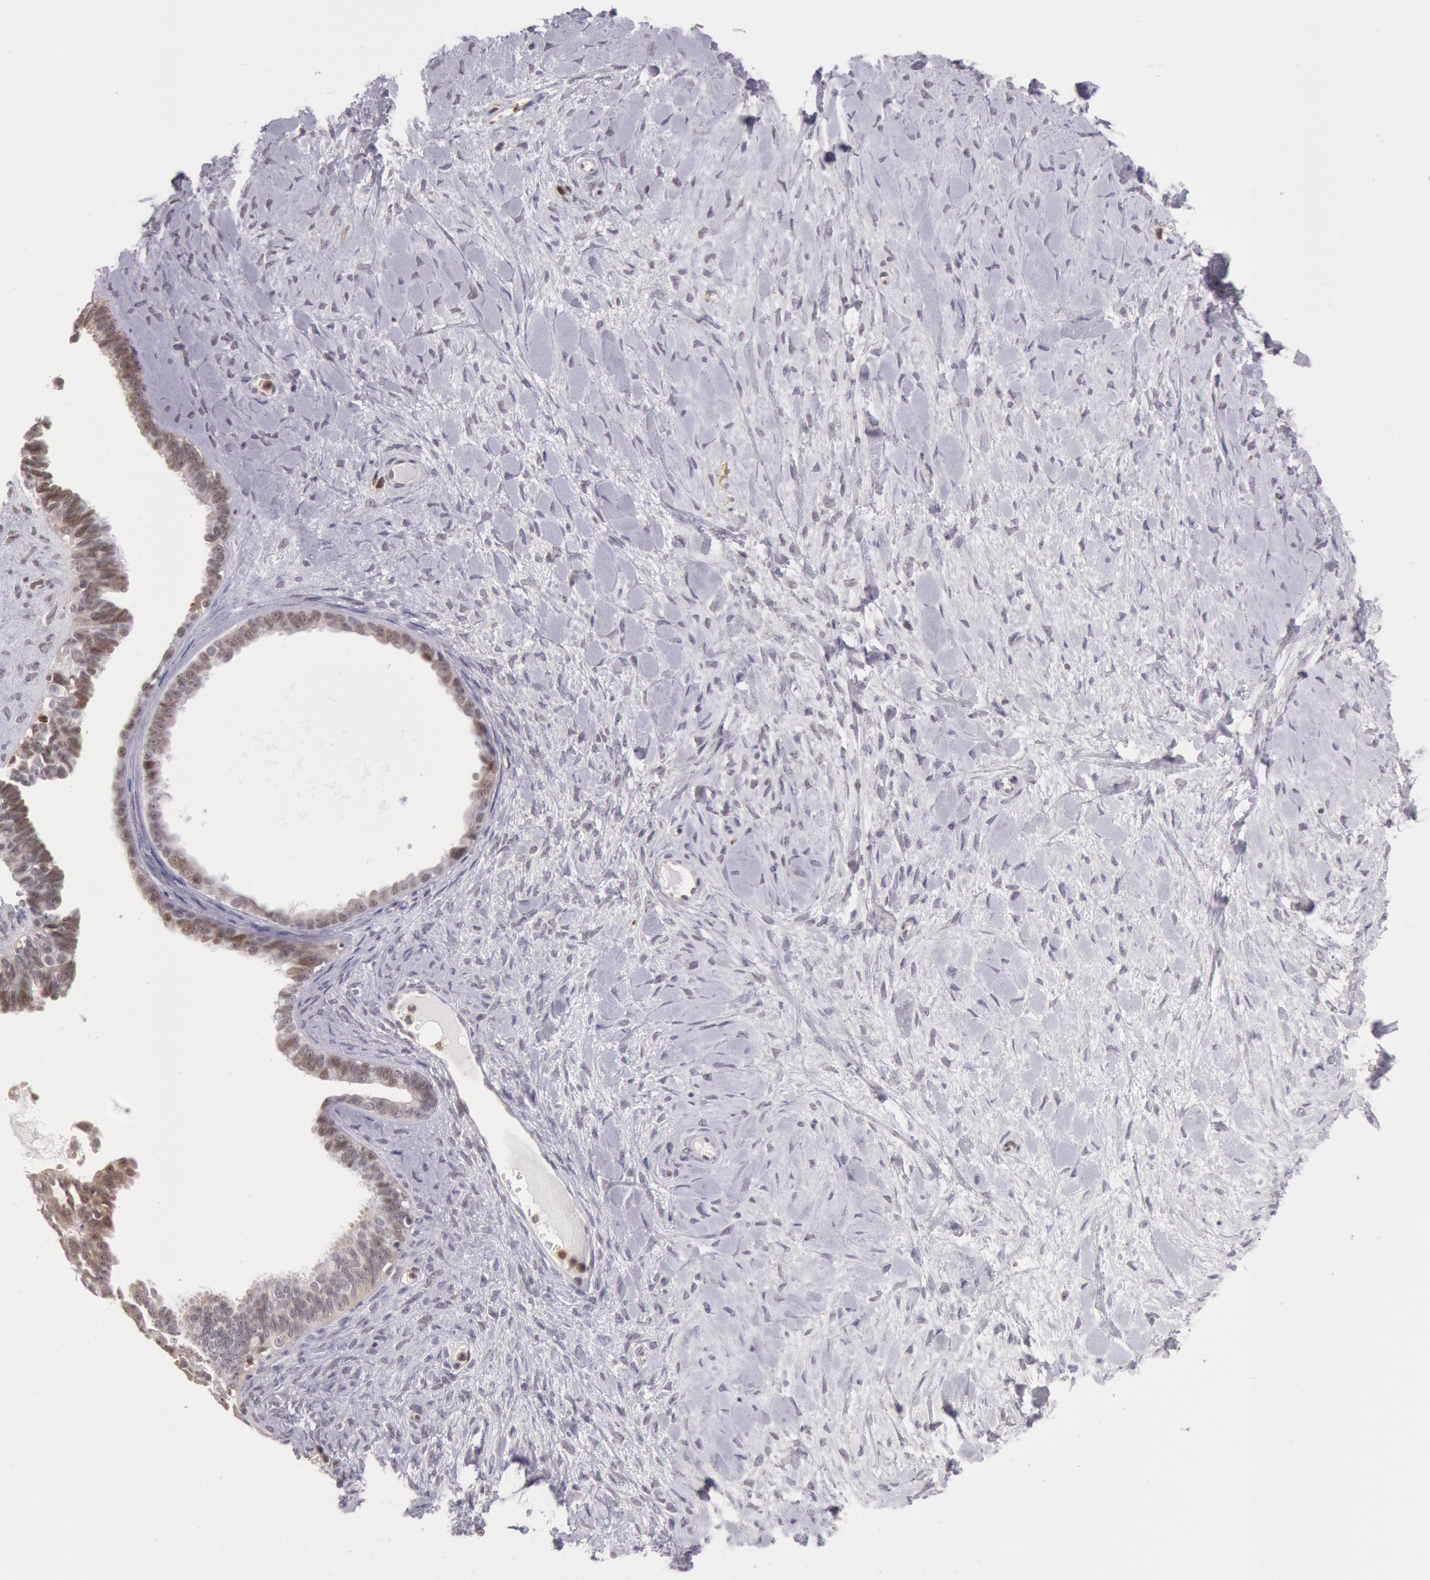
{"staining": {"intensity": "moderate", "quantity": "<25%", "location": "nuclear"}, "tissue": "ovarian cancer", "cell_type": "Tumor cells", "image_type": "cancer", "snomed": [{"axis": "morphology", "description": "Cystadenocarcinoma, serous, NOS"}, {"axis": "topography", "description": "Ovary"}], "caption": "Ovarian cancer stained with DAB (3,3'-diaminobenzidine) IHC reveals low levels of moderate nuclear expression in about <25% of tumor cells.", "gene": "HIF1A", "patient": {"sex": "female", "age": 71}}